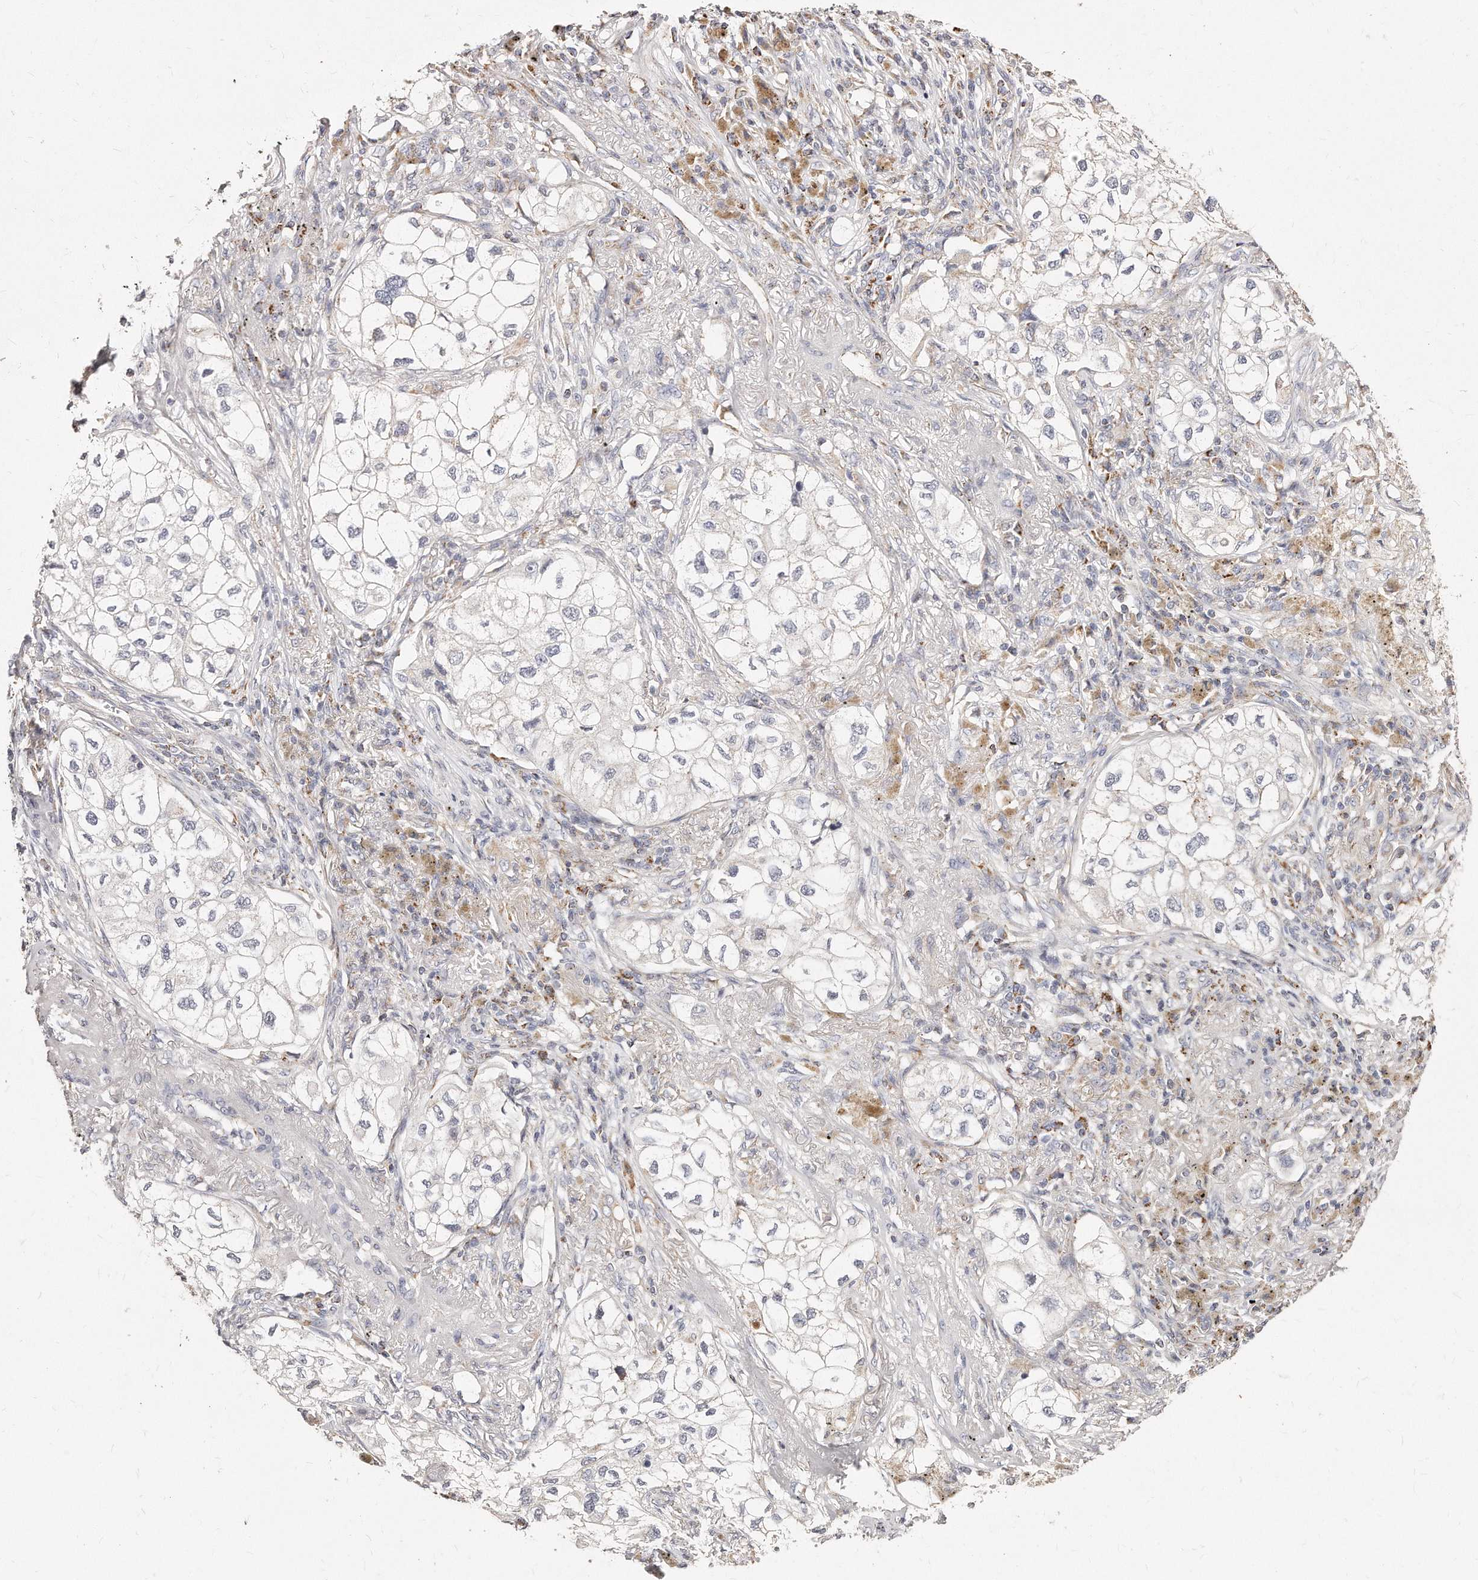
{"staining": {"intensity": "negative", "quantity": "none", "location": "none"}, "tissue": "lung cancer", "cell_type": "Tumor cells", "image_type": "cancer", "snomed": [{"axis": "morphology", "description": "Adenocarcinoma, NOS"}, {"axis": "topography", "description": "Lung"}], "caption": "Protein analysis of lung cancer (adenocarcinoma) displays no significant staining in tumor cells.", "gene": "RTKN", "patient": {"sex": "male", "age": 63}}